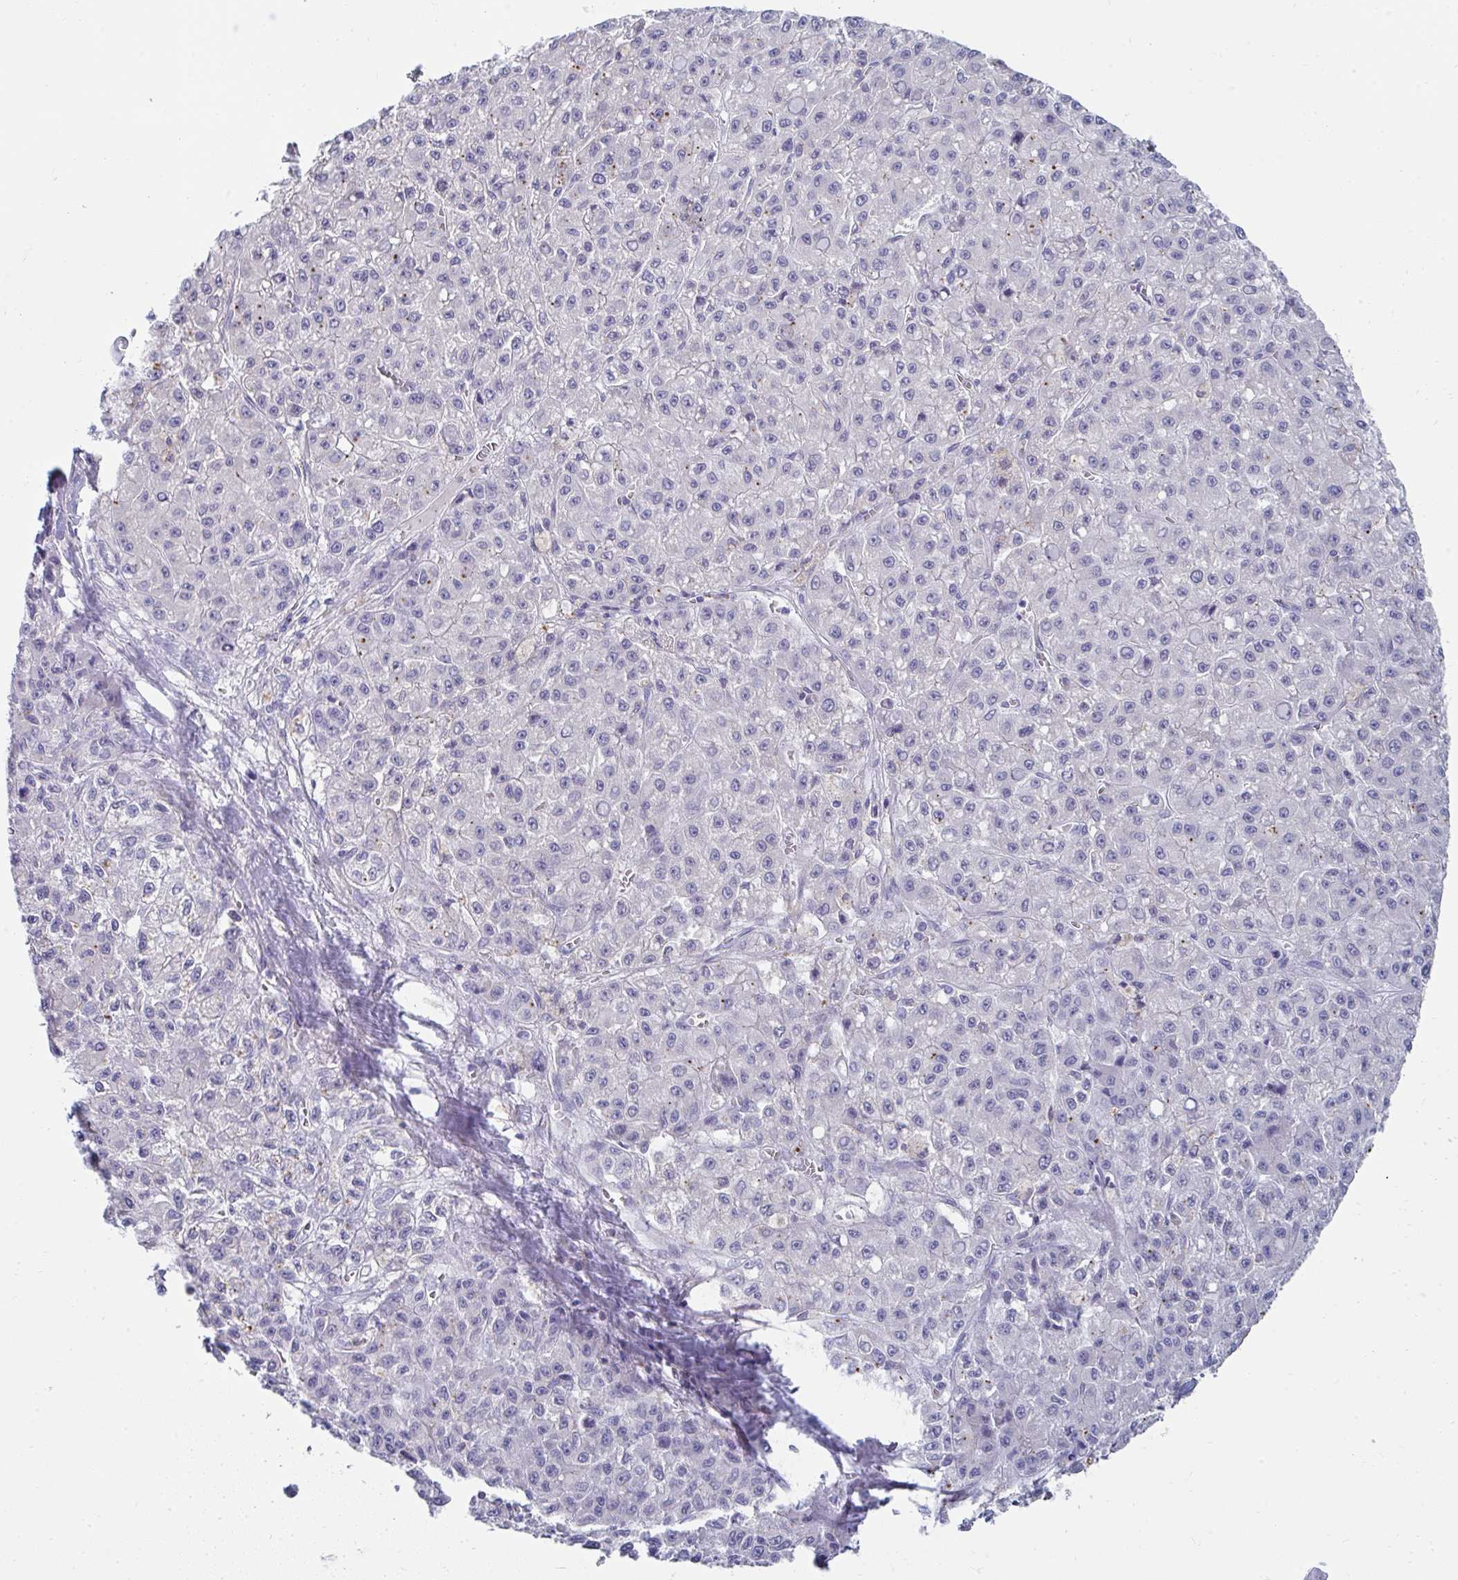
{"staining": {"intensity": "negative", "quantity": "none", "location": "none"}, "tissue": "liver cancer", "cell_type": "Tumor cells", "image_type": "cancer", "snomed": [{"axis": "morphology", "description": "Carcinoma, Hepatocellular, NOS"}, {"axis": "topography", "description": "Liver"}], "caption": "Tumor cells show no significant protein staining in hepatocellular carcinoma (liver).", "gene": "MGAM2", "patient": {"sex": "male", "age": 70}}